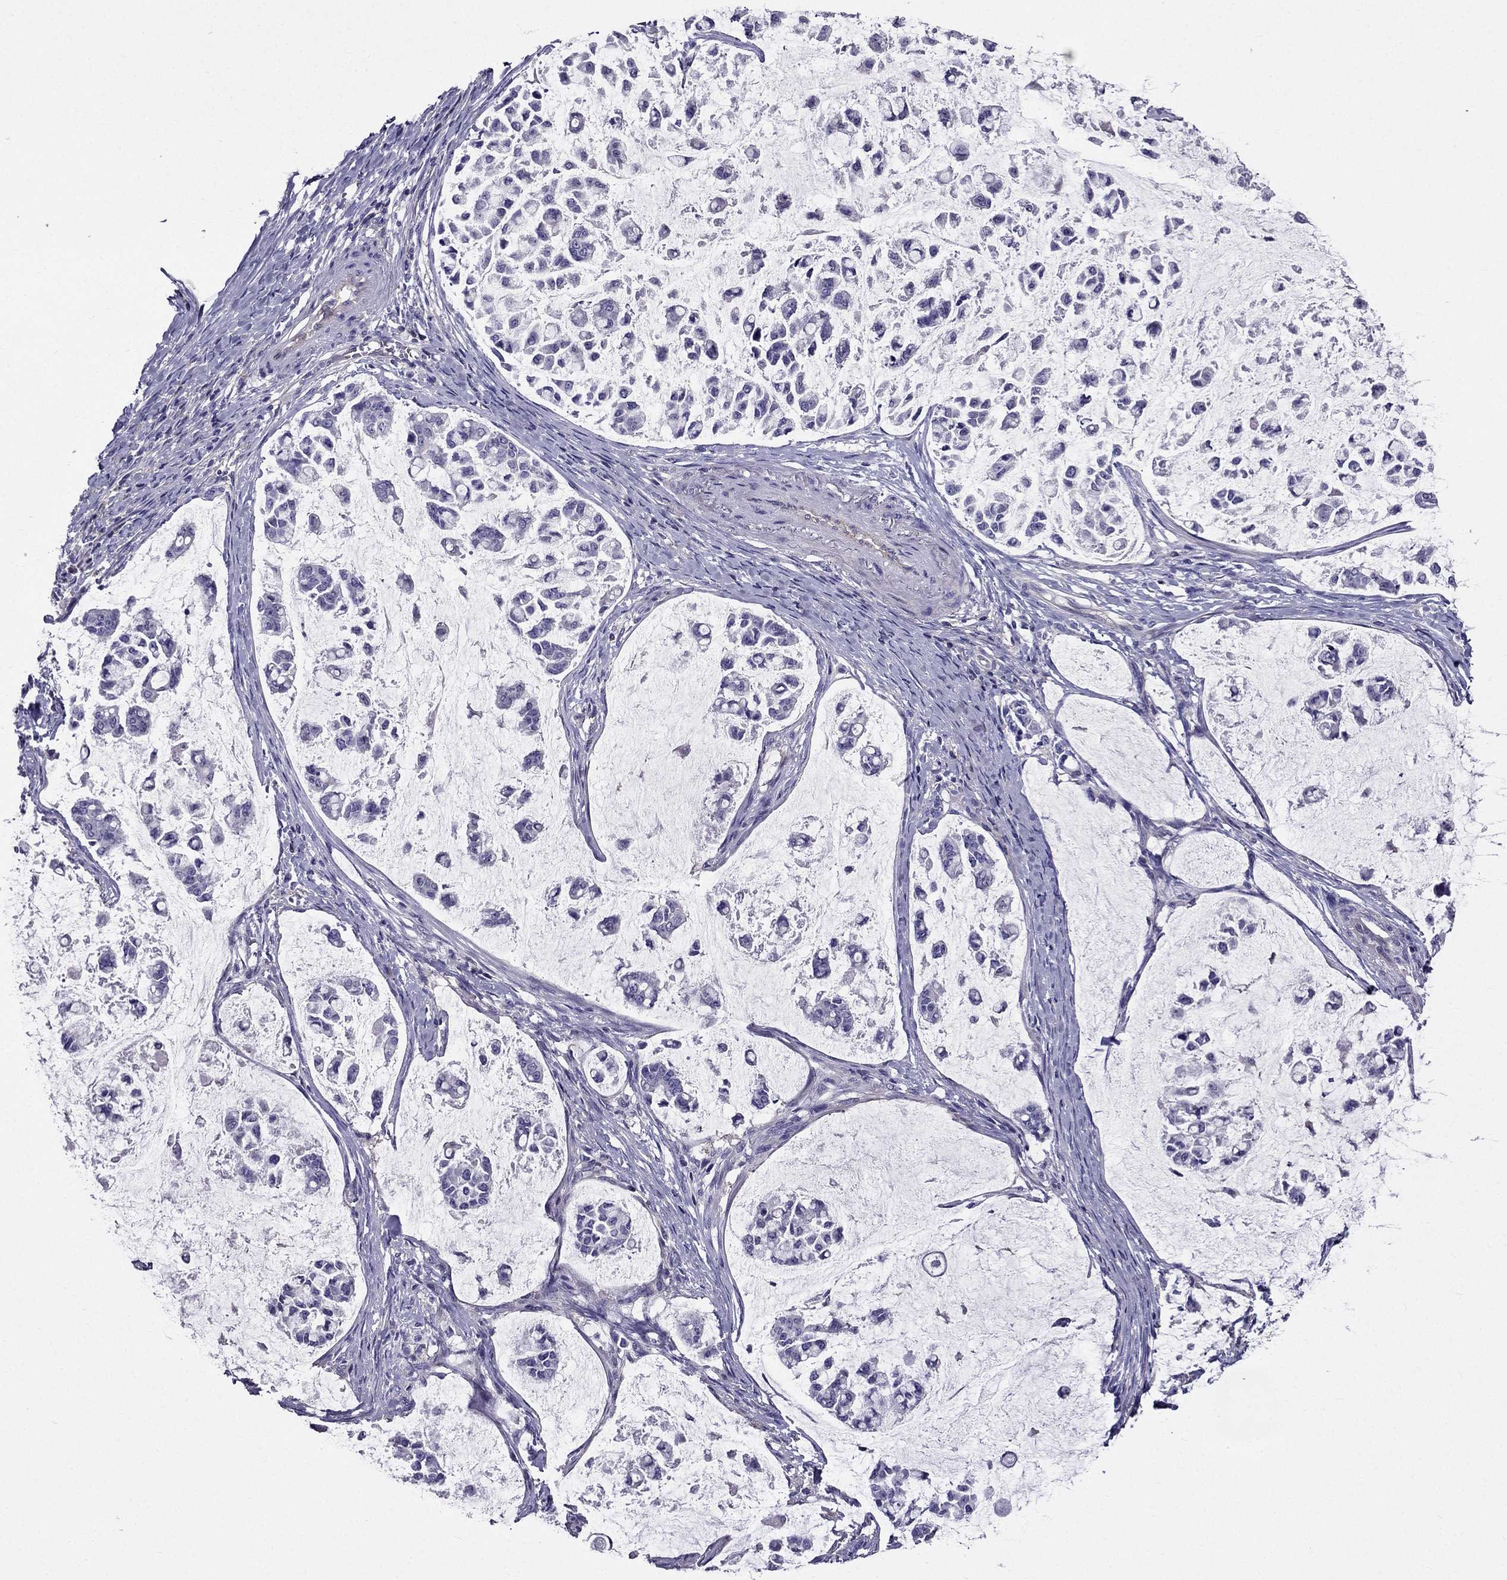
{"staining": {"intensity": "negative", "quantity": "none", "location": "none"}, "tissue": "stomach cancer", "cell_type": "Tumor cells", "image_type": "cancer", "snomed": [{"axis": "morphology", "description": "Adenocarcinoma, NOS"}, {"axis": "topography", "description": "Stomach"}], "caption": "Tumor cells show no significant positivity in stomach cancer (adenocarcinoma). (IHC, brightfield microscopy, high magnification).", "gene": "AAK1", "patient": {"sex": "male", "age": 82}}